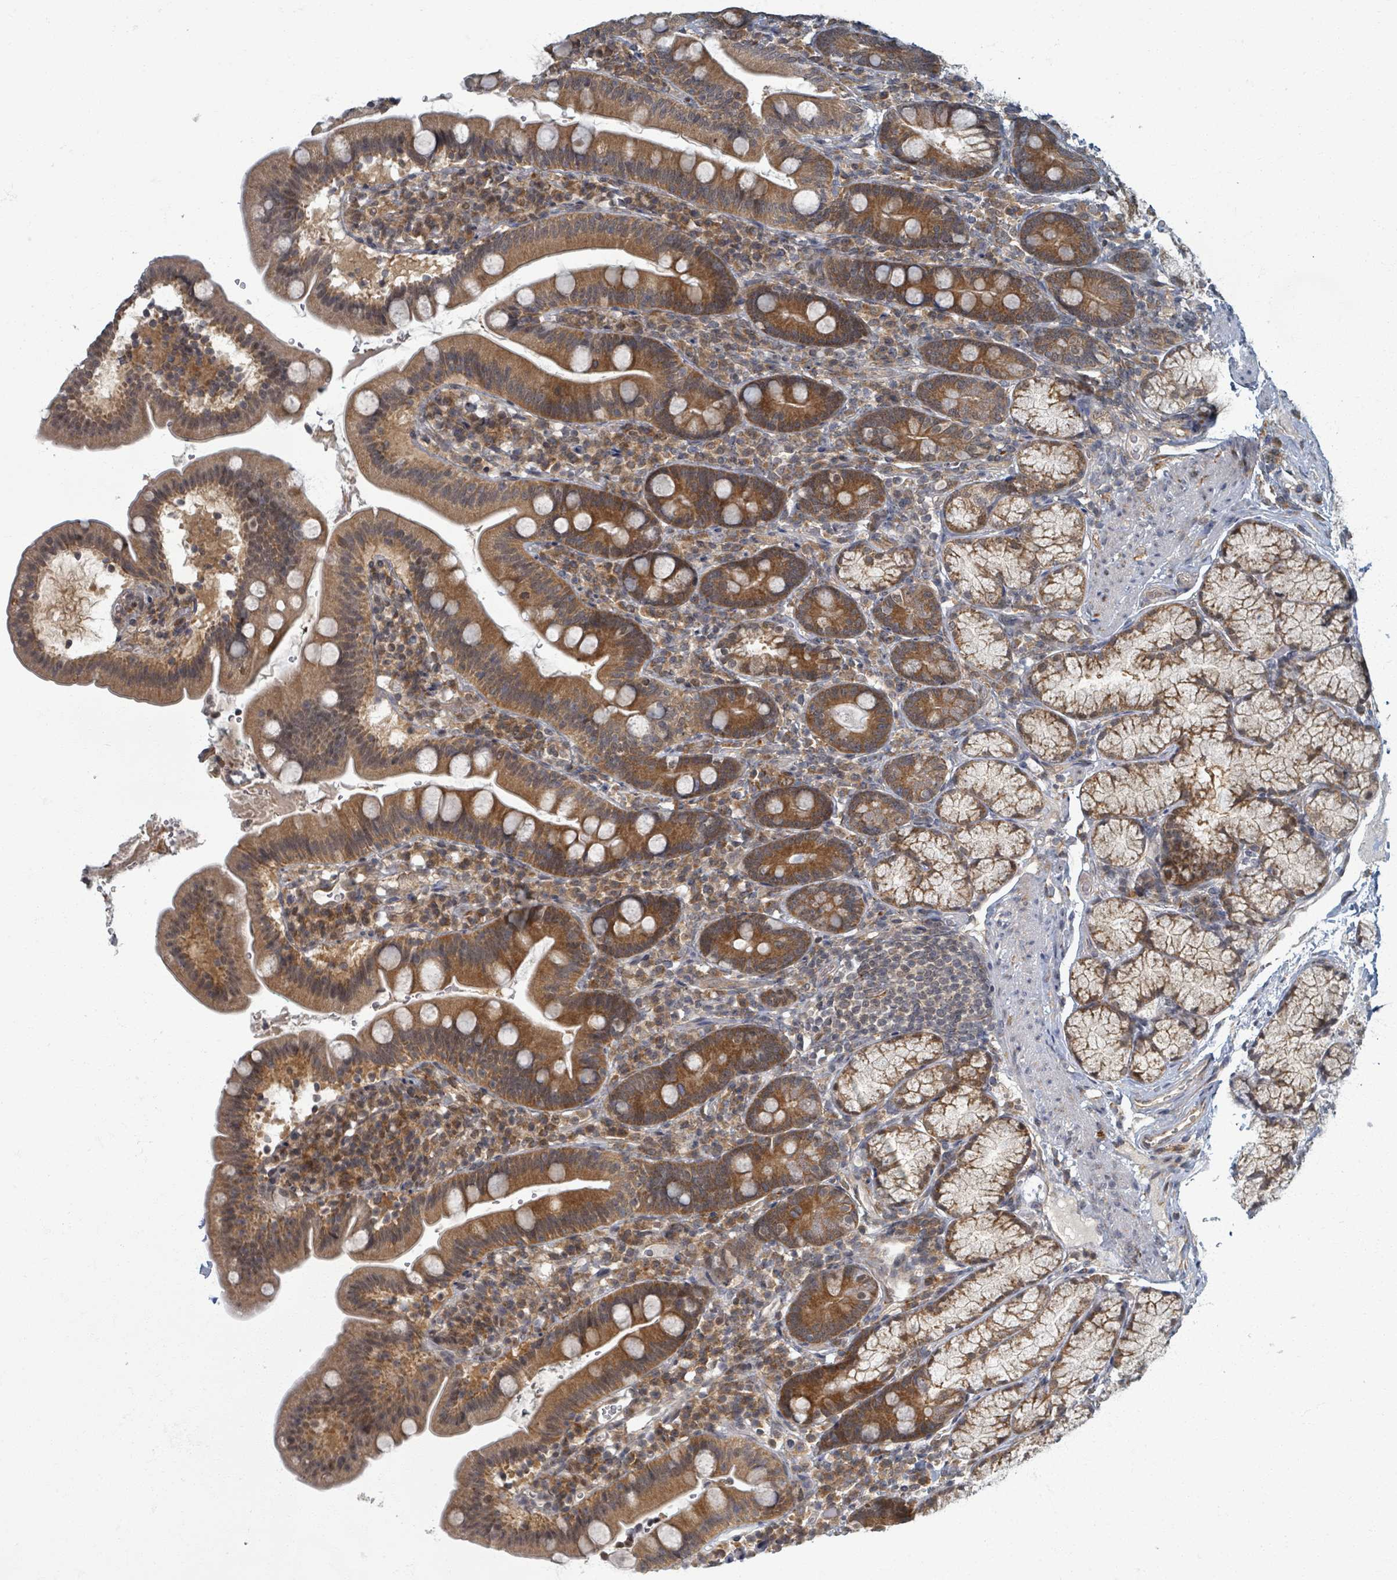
{"staining": {"intensity": "moderate", "quantity": ">75%", "location": "cytoplasmic/membranous,nuclear"}, "tissue": "duodenum", "cell_type": "Glandular cells", "image_type": "normal", "snomed": [{"axis": "morphology", "description": "Normal tissue, NOS"}, {"axis": "topography", "description": "Duodenum"}], "caption": "Immunohistochemical staining of benign human duodenum displays moderate cytoplasmic/membranous,nuclear protein expression in about >75% of glandular cells.", "gene": "INTS15", "patient": {"sex": "female", "age": 67}}